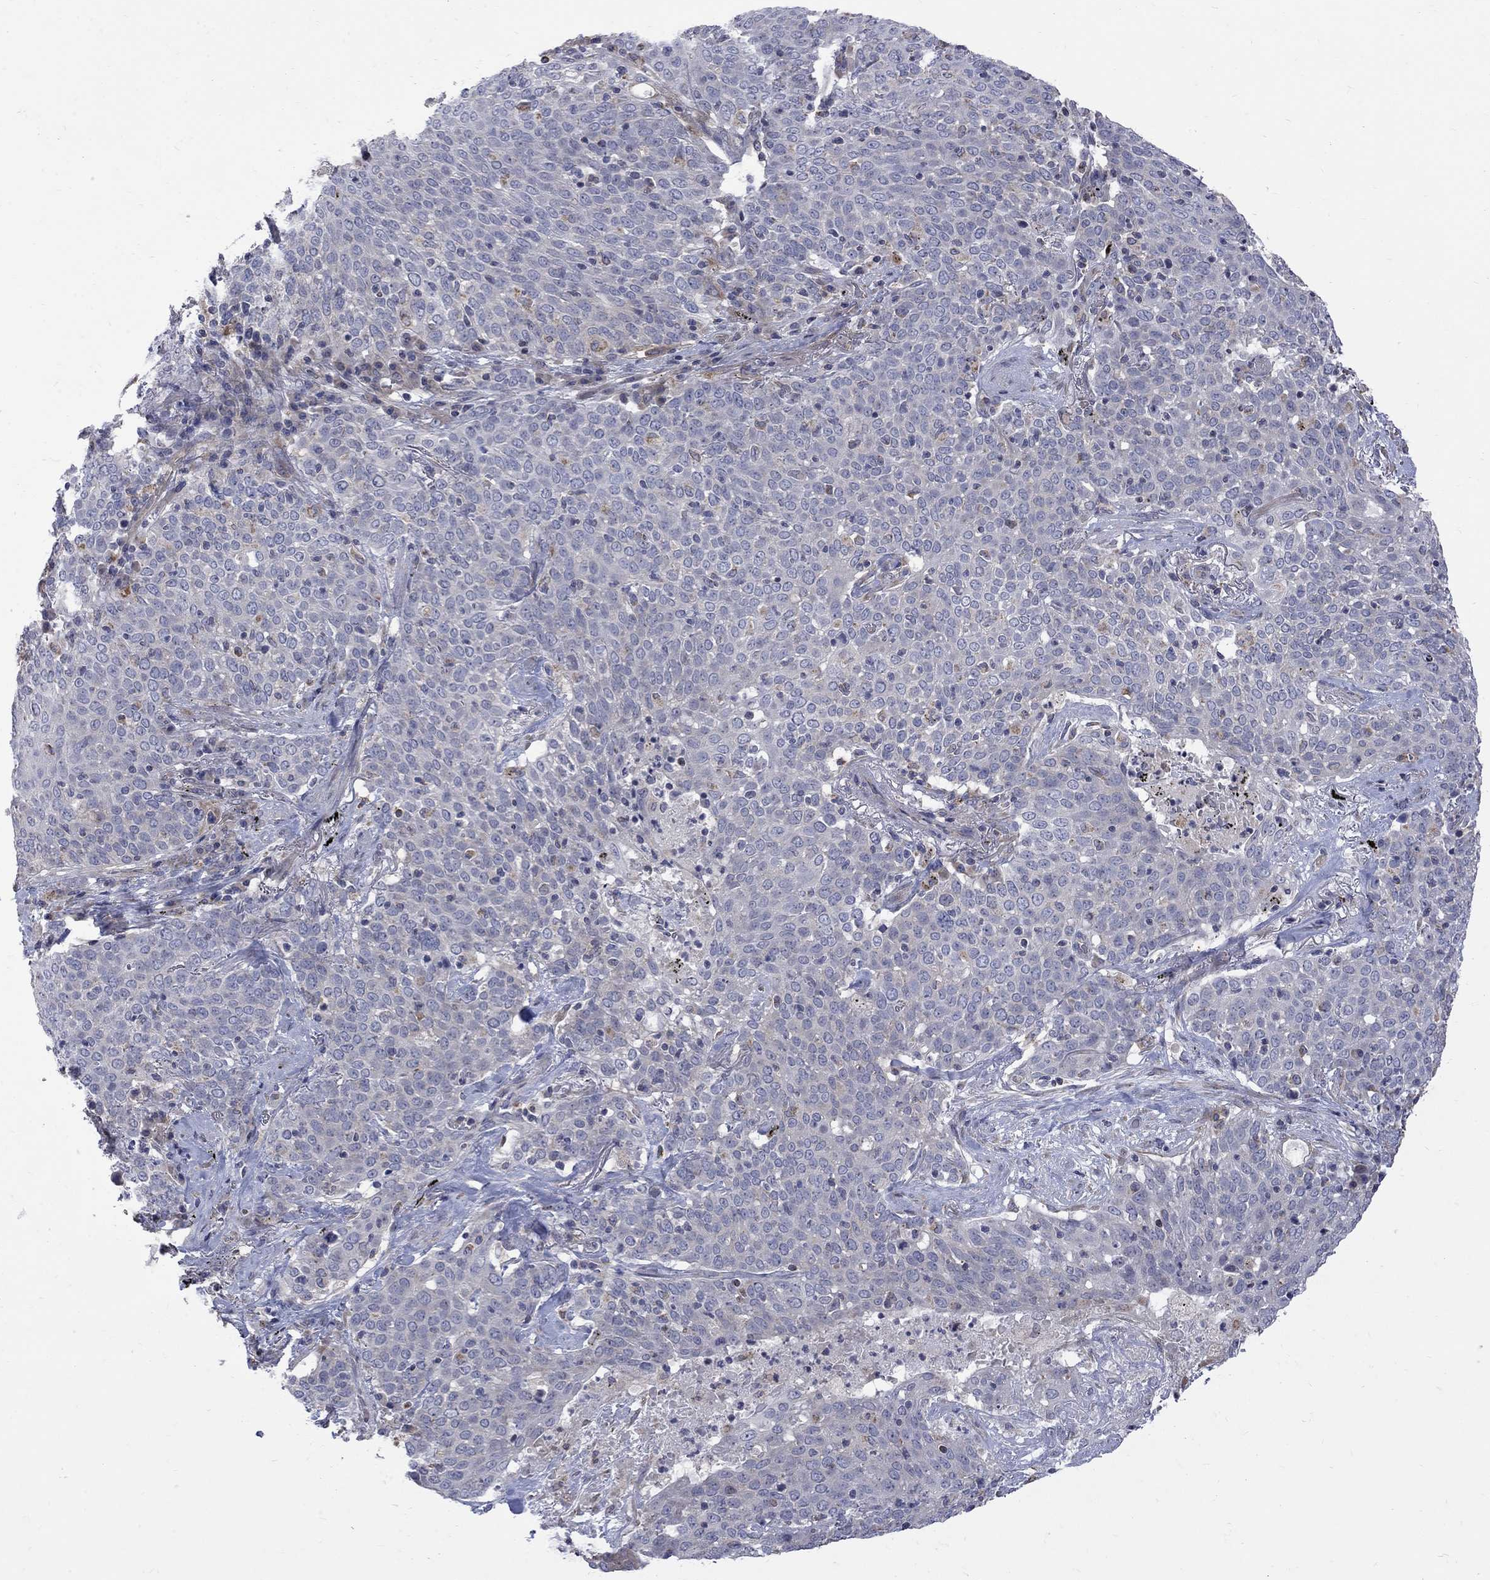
{"staining": {"intensity": "negative", "quantity": "none", "location": "none"}, "tissue": "lung cancer", "cell_type": "Tumor cells", "image_type": "cancer", "snomed": [{"axis": "morphology", "description": "Squamous cell carcinoma, NOS"}, {"axis": "topography", "description": "Lung"}], "caption": "DAB immunohistochemical staining of lung cancer (squamous cell carcinoma) displays no significant staining in tumor cells.", "gene": "SH2B1", "patient": {"sex": "male", "age": 82}}